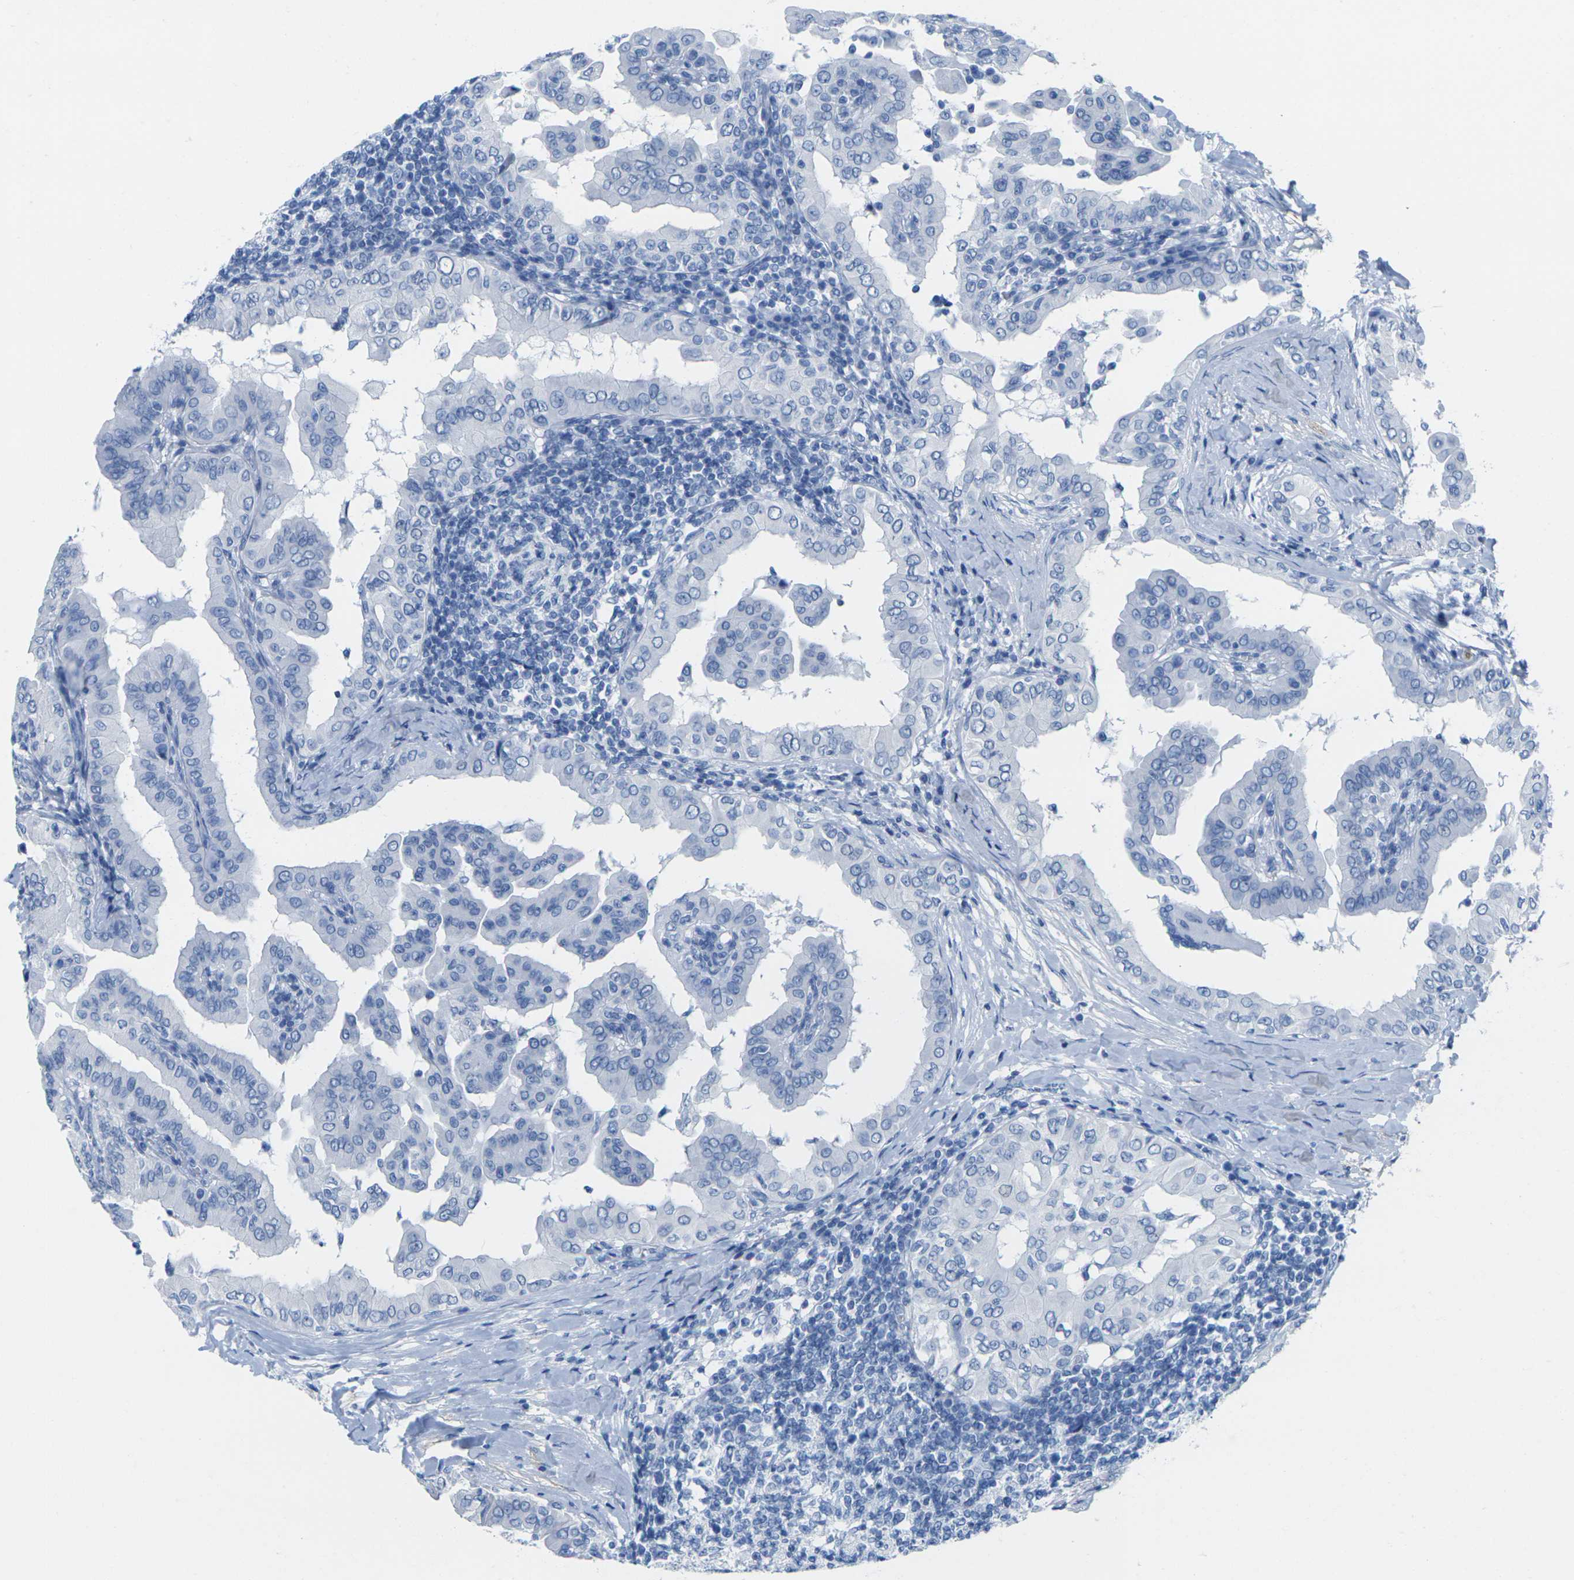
{"staining": {"intensity": "negative", "quantity": "none", "location": "none"}, "tissue": "thyroid cancer", "cell_type": "Tumor cells", "image_type": "cancer", "snomed": [{"axis": "morphology", "description": "Papillary adenocarcinoma, NOS"}, {"axis": "topography", "description": "Thyroid gland"}], "caption": "Tumor cells are negative for brown protein staining in thyroid cancer.", "gene": "CNN1", "patient": {"sex": "male", "age": 33}}